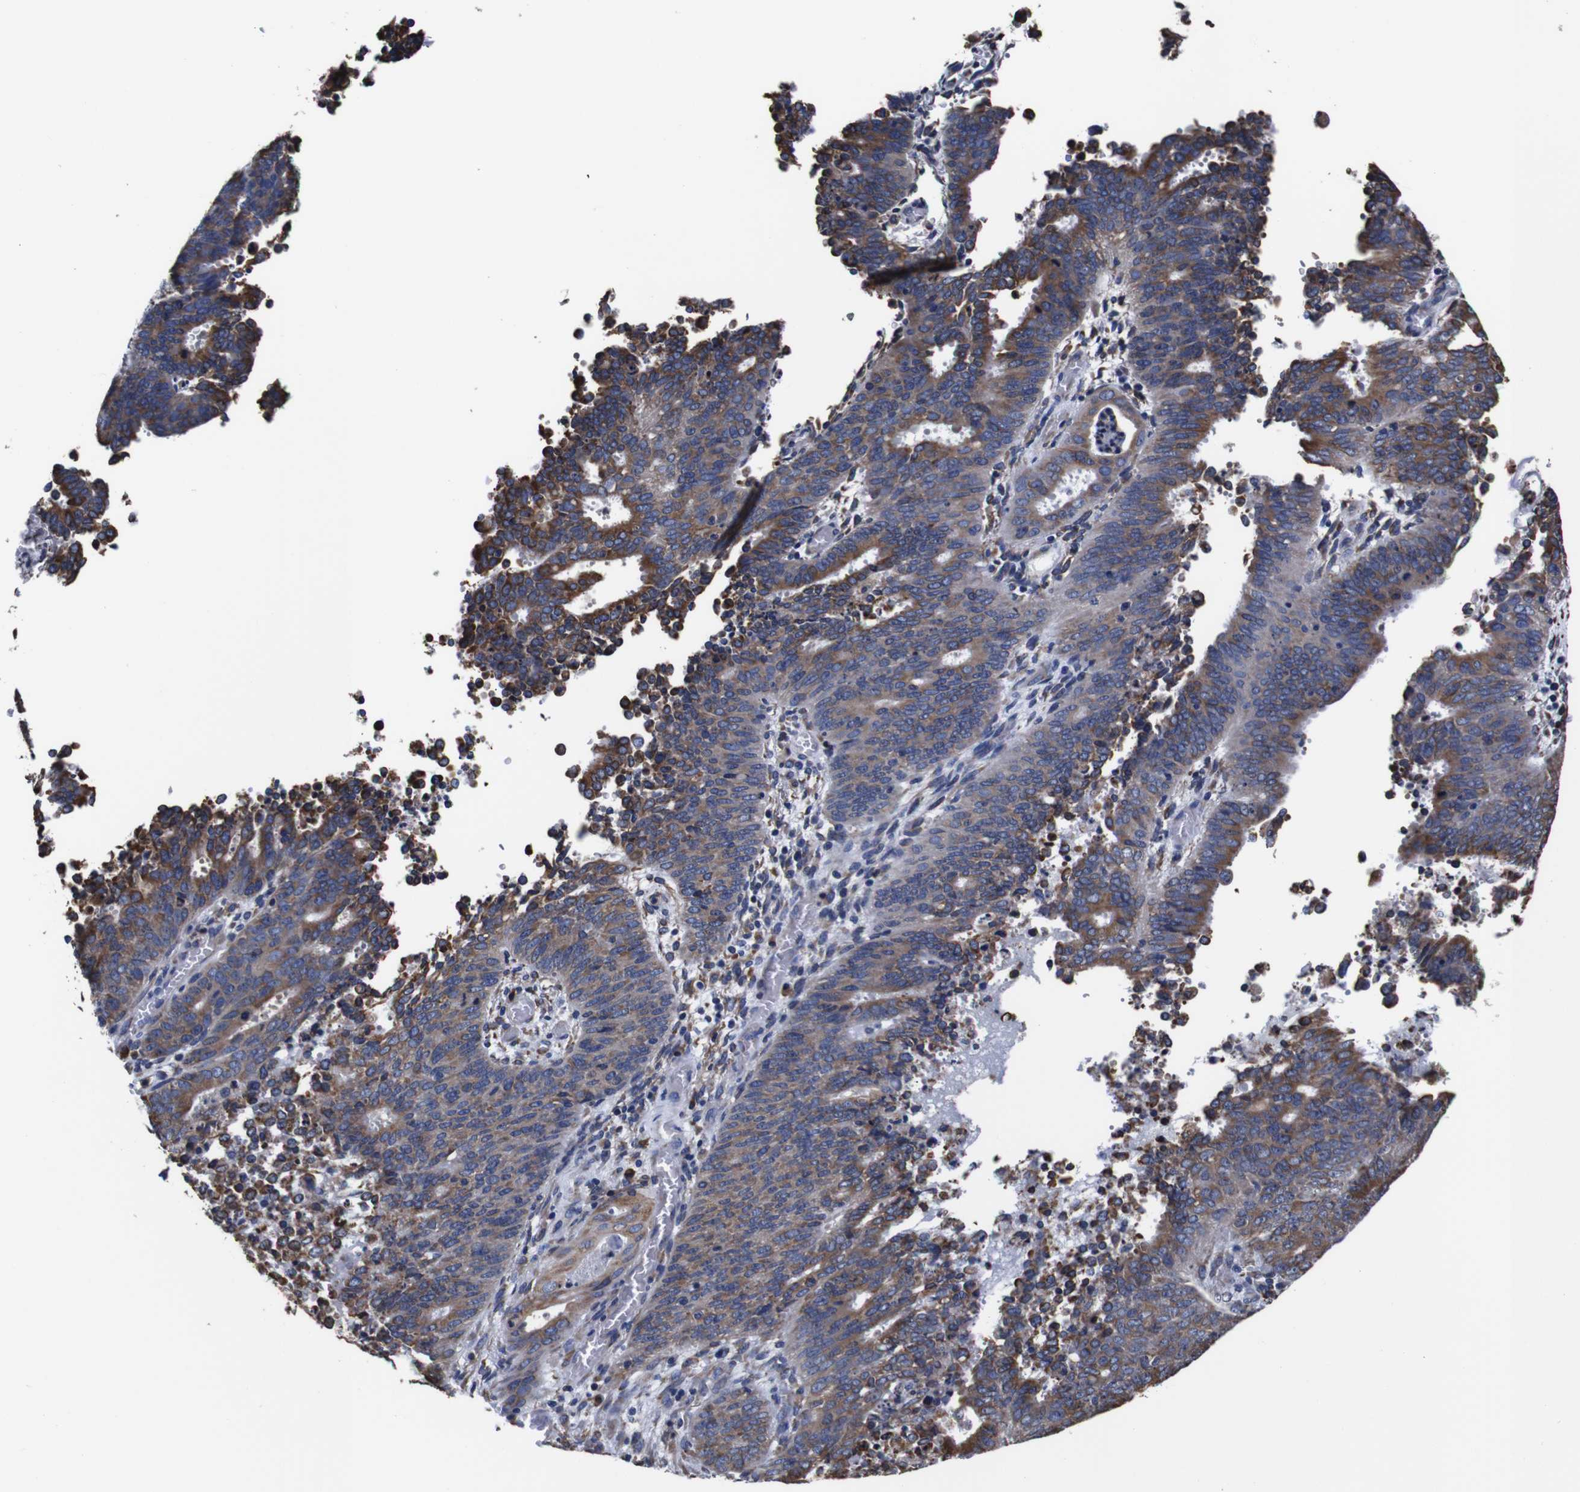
{"staining": {"intensity": "moderate", "quantity": ">75%", "location": "cytoplasmic/membranous"}, "tissue": "cervical cancer", "cell_type": "Tumor cells", "image_type": "cancer", "snomed": [{"axis": "morphology", "description": "Adenocarcinoma, NOS"}, {"axis": "topography", "description": "Cervix"}], "caption": "DAB (3,3'-diaminobenzidine) immunohistochemical staining of human cervical adenocarcinoma demonstrates moderate cytoplasmic/membranous protein expression in approximately >75% of tumor cells. The staining was performed using DAB, with brown indicating positive protein expression. Nuclei are stained blue with hematoxylin.", "gene": "PPIB", "patient": {"sex": "female", "age": 44}}